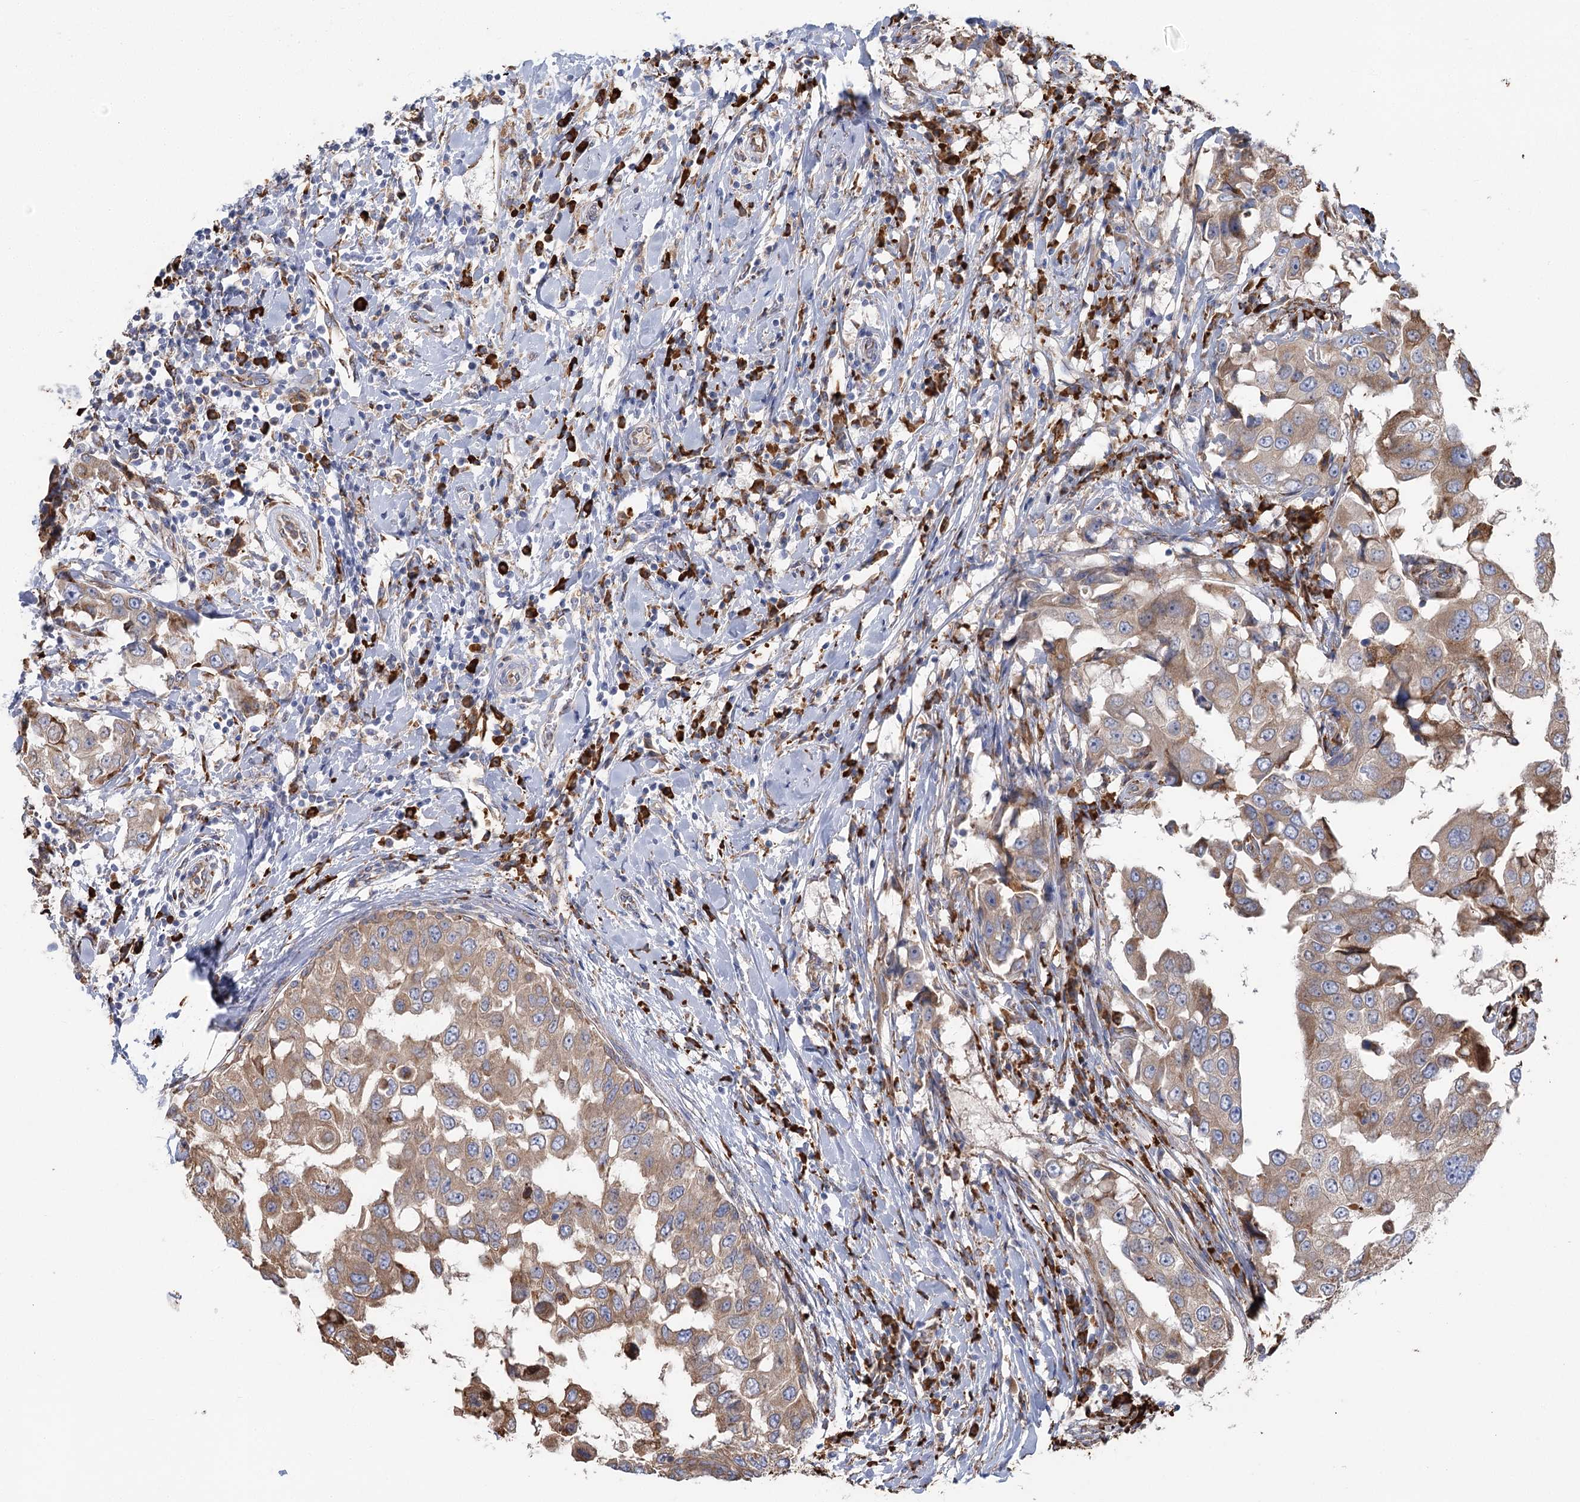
{"staining": {"intensity": "moderate", "quantity": ">75%", "location": "cytoplasmic/membranous"}, "tissue": "breast cancer", "cell_type": "Tumor cells", "image_type": "cancer", "snomed": [{"axis": "morphology", "description": "Duct carcinoma"}, {"axis": "topography", "description": "Breast"}], "caption": "About >75% of tumor cells in intraductal carcinoma (breast) show moderate cytoplasmic/membranous protein expression as visualized by brown immunohistochemical staining.", "gene": "METTL24", "patient": {"sex": "female", "age": 27}}